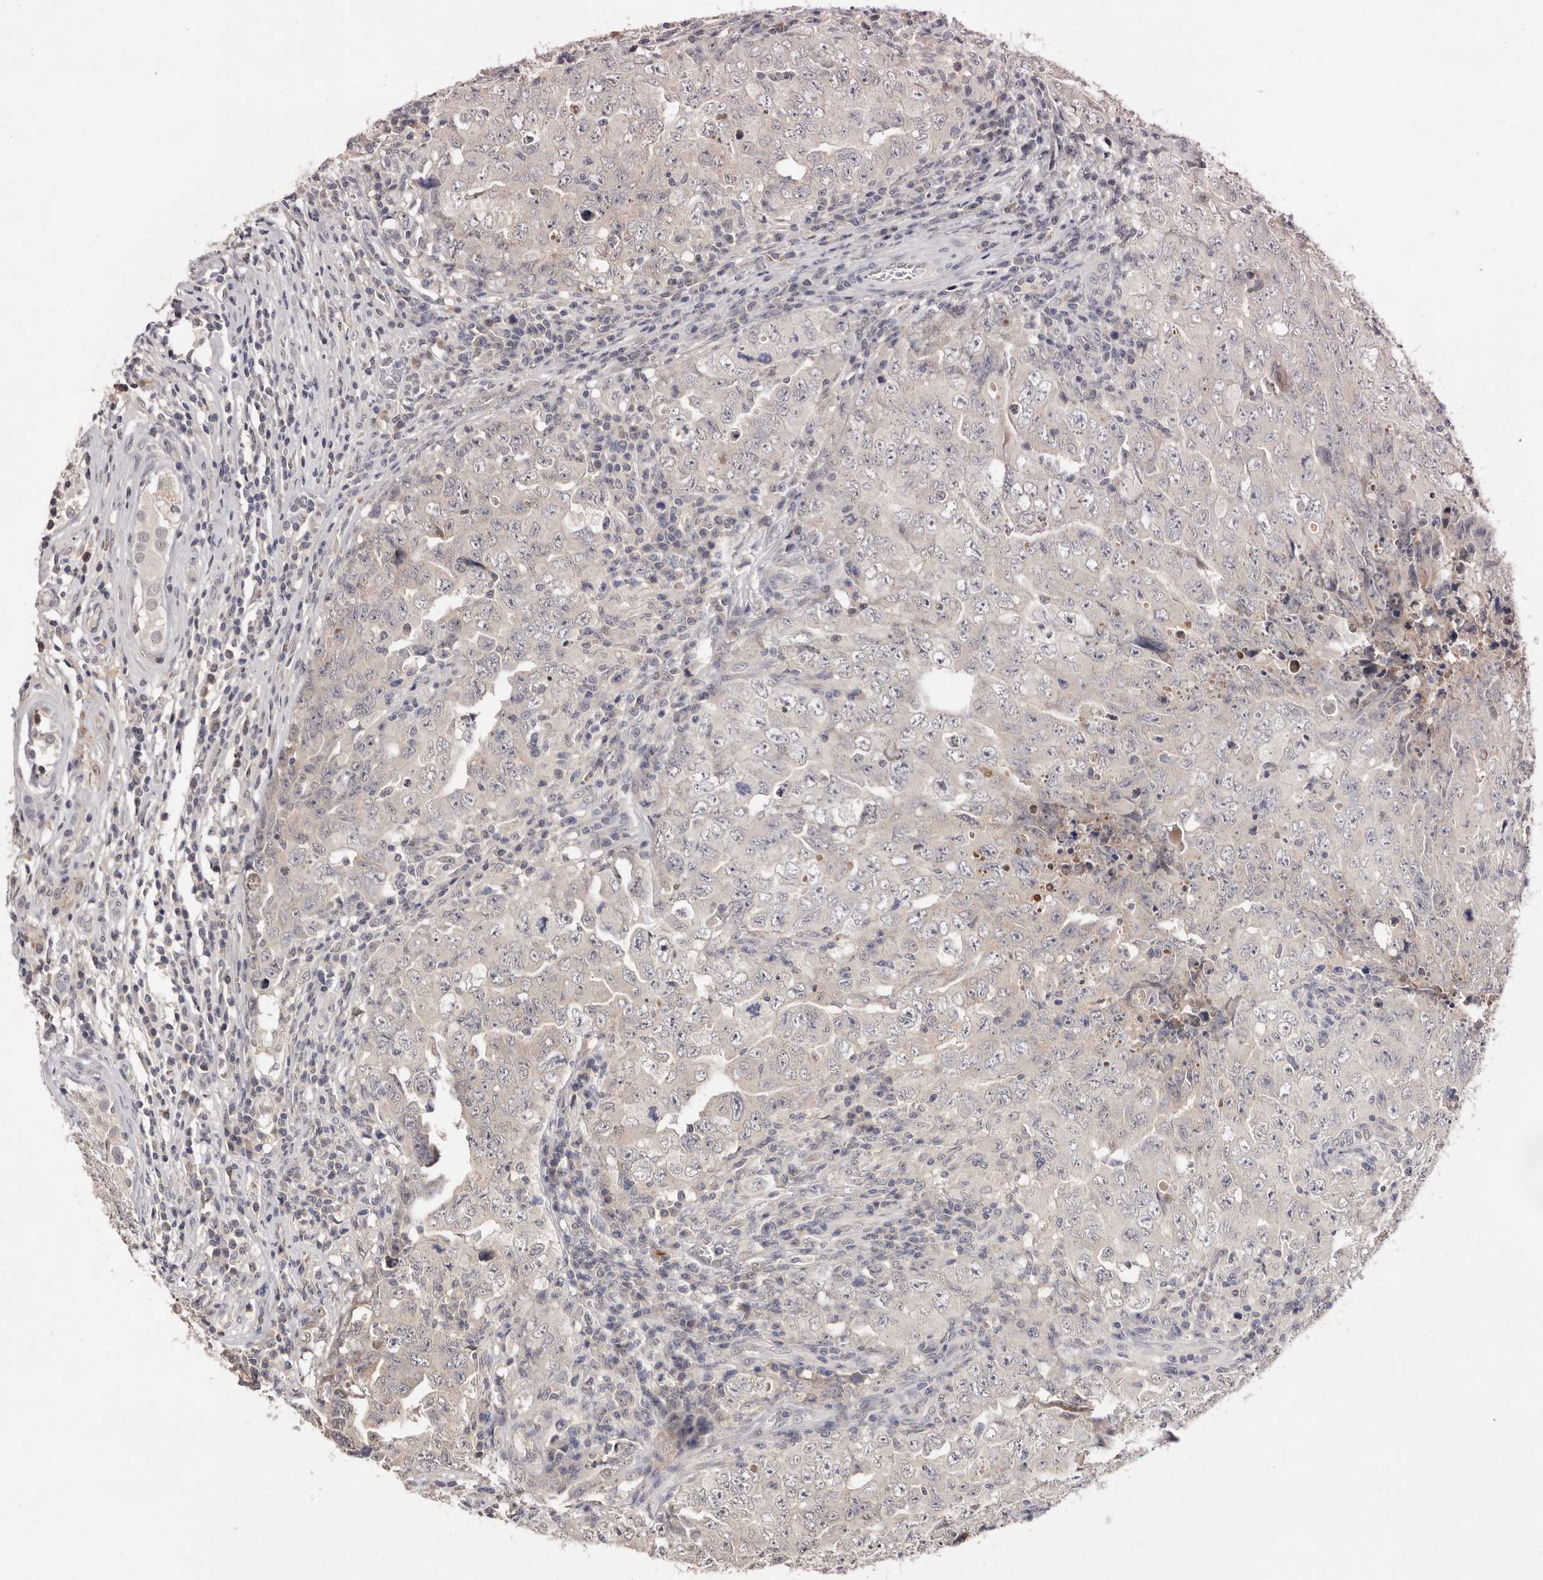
{"staining": {"intensity": "negative", "quantity": "none", "location": "none"}, "tissue": "testis cancer", "cell_type": "Tumor cells", "image_type": "cancer", "snomed": [{"axis": "morphology", "description": "Carcinoma, Embryonal, NOS"}, {"axis": "topography", "description": "Testis"}], "caption": "High power microscopy image of an immunohistochemistry photomicrograph of testis cancer, revealing no significant staining in tumor cells. (IHC, brightfield microscopy, high magnification).", "gene": "DOP1A", "patient": {"sex": "male", "age": 26}}